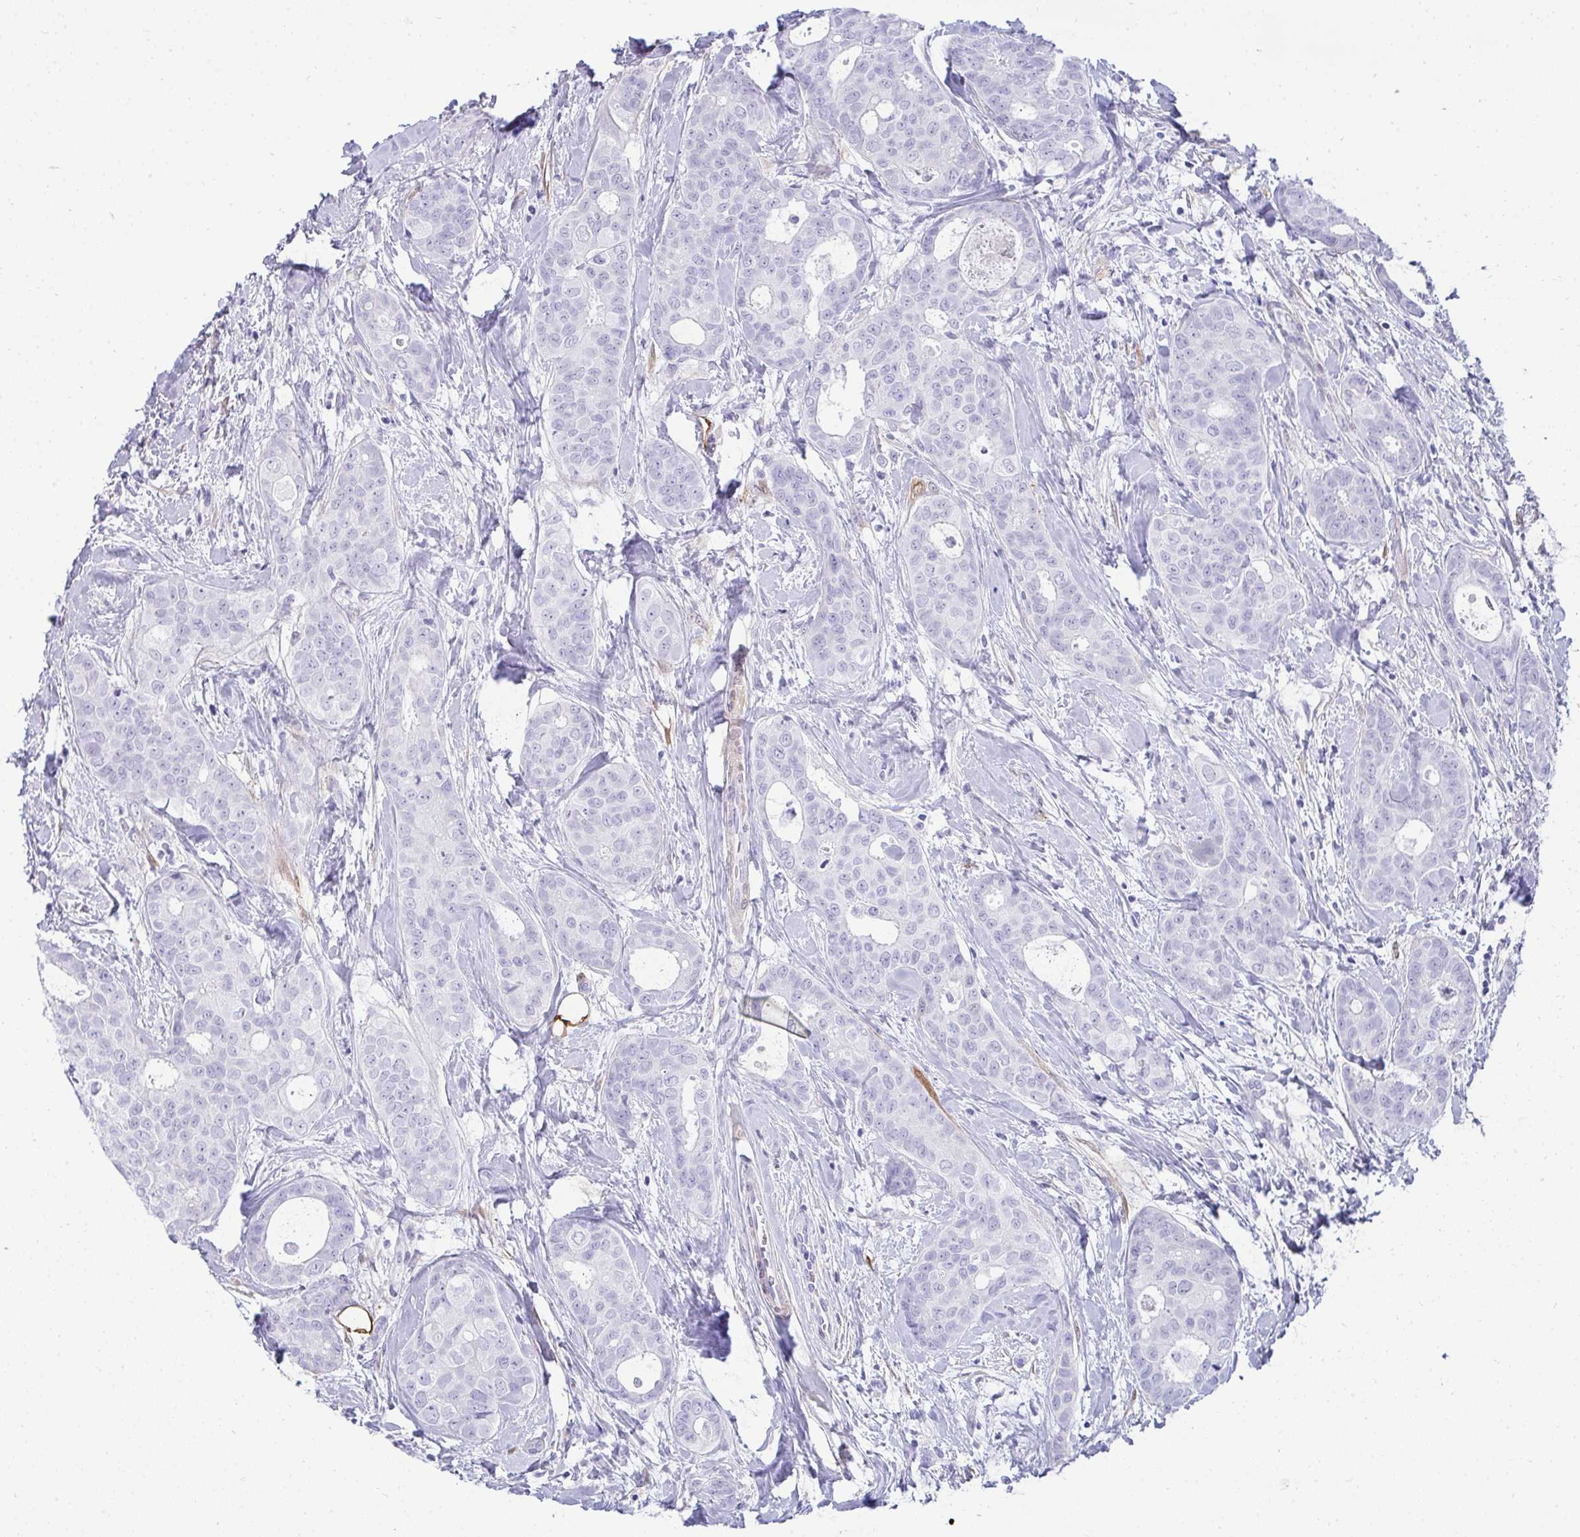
{"staining": {"intensity": "negative", "quantity": "none", "location": "none"}, "tissue": "breast cancer", "cell_type": "Tumor cells", "image_type": "cancer", "snomed": [{"axis": "morphology", "description": "Duct carcinoma"}, {"axis": "topography", "description": "Breast"}], "caption": "Immunohistochemical staining of invasive ductal carcinoma (breast) exhibits no significant expression in tumor cells.", "gene": "HSPB6", "patient": {"sex": "female", "age": 45}}